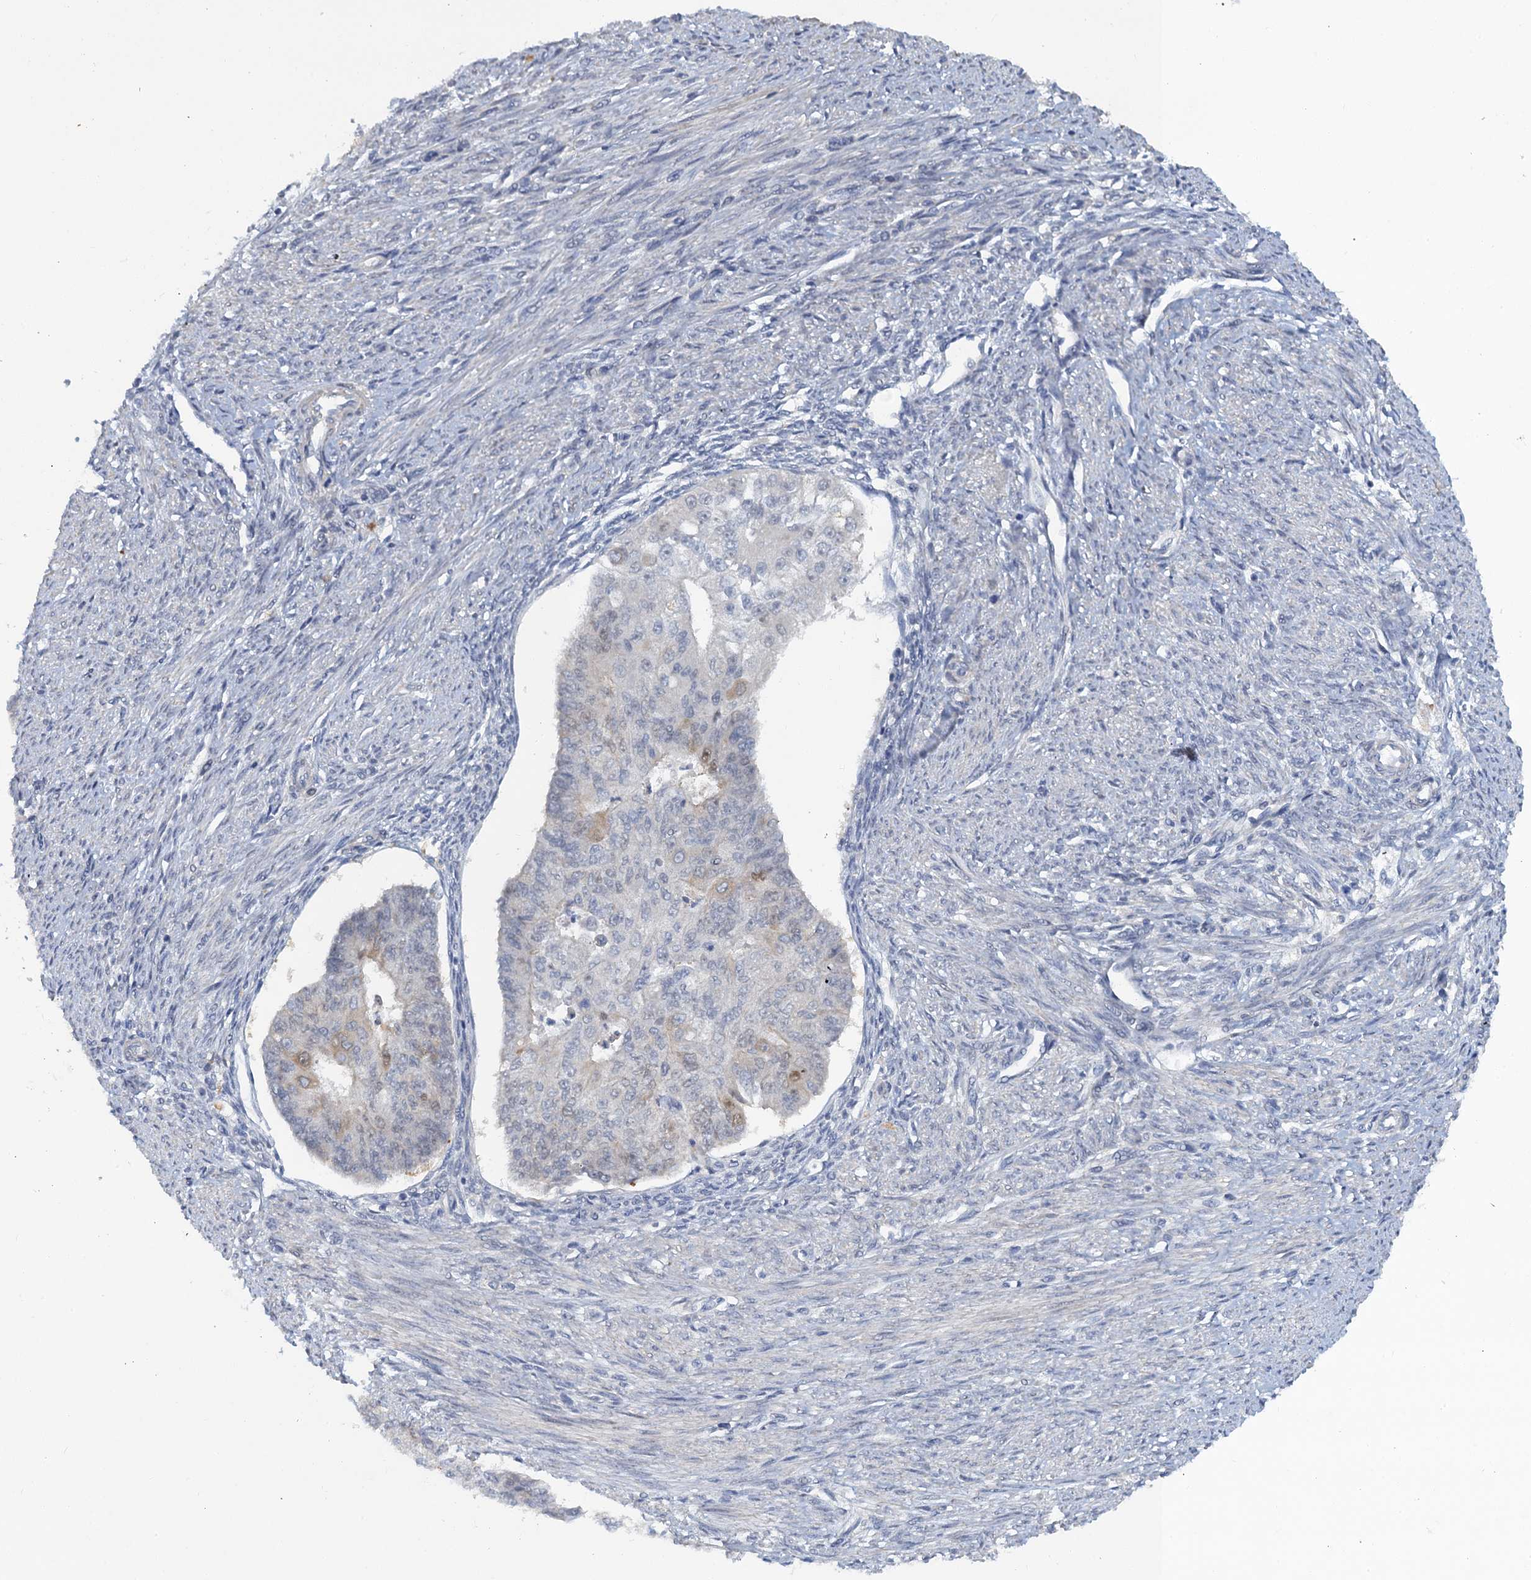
{"staining": {"intensity": "negative", "quantity": "none", "location": "none"}, "tissue": "endometrial cancer", "cell_type": "Tumor cells", "image_type": "cancer", "snomed": [{"axis": "morphology", "description": "Adenocarcinoma, NOS"}, {"axis": "topography", "description": "Endometrium"}], "caption": "Immunohistochemistry (IHC) micrograph of human endometrial cancer (adenocarcinoma) stained for a protein (brown), which displays no expression in tumor cells.", "gene": "MRFAP1", "patient": {"sex": "female", "age": 32}}